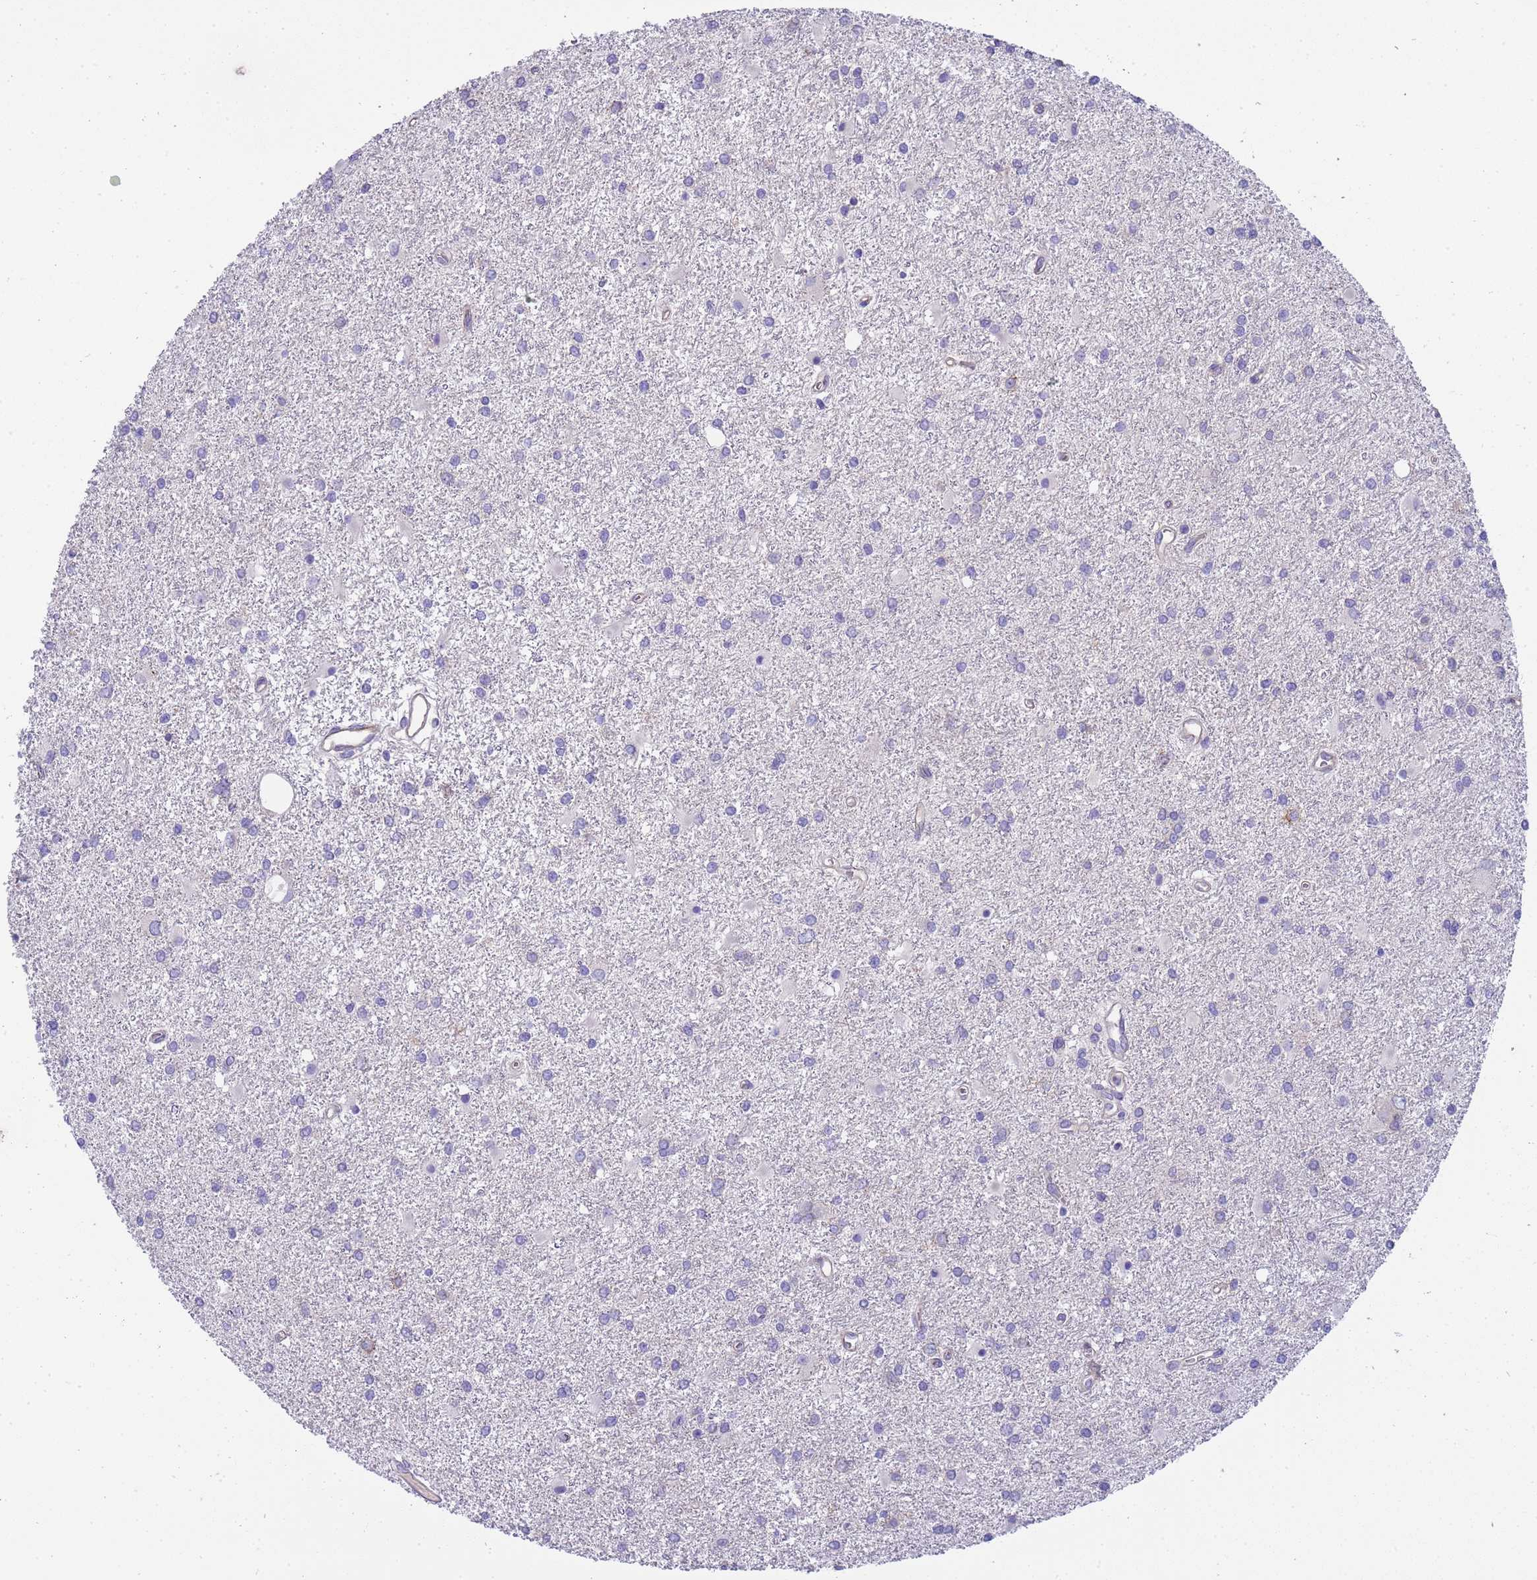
{"staining": {"intensity": "negative", "quantity": "none", "location": "none"}, "tissue": "glioma", "cell_type": "Tumor cells", "image_type": "cancer", "snomed": [{"axis": "morphology", "description": "Glioma, malignant, High grade"}, {"axis": "topography", "description": "Brain"}], "caption": "There is no significant expression in tumor cells of high-grade glioma (malignant). (IHC, brightfield microscopy, high magnification).", "gene": "RIPPLY2", "patient": {"sex": "female", "age": 50}}